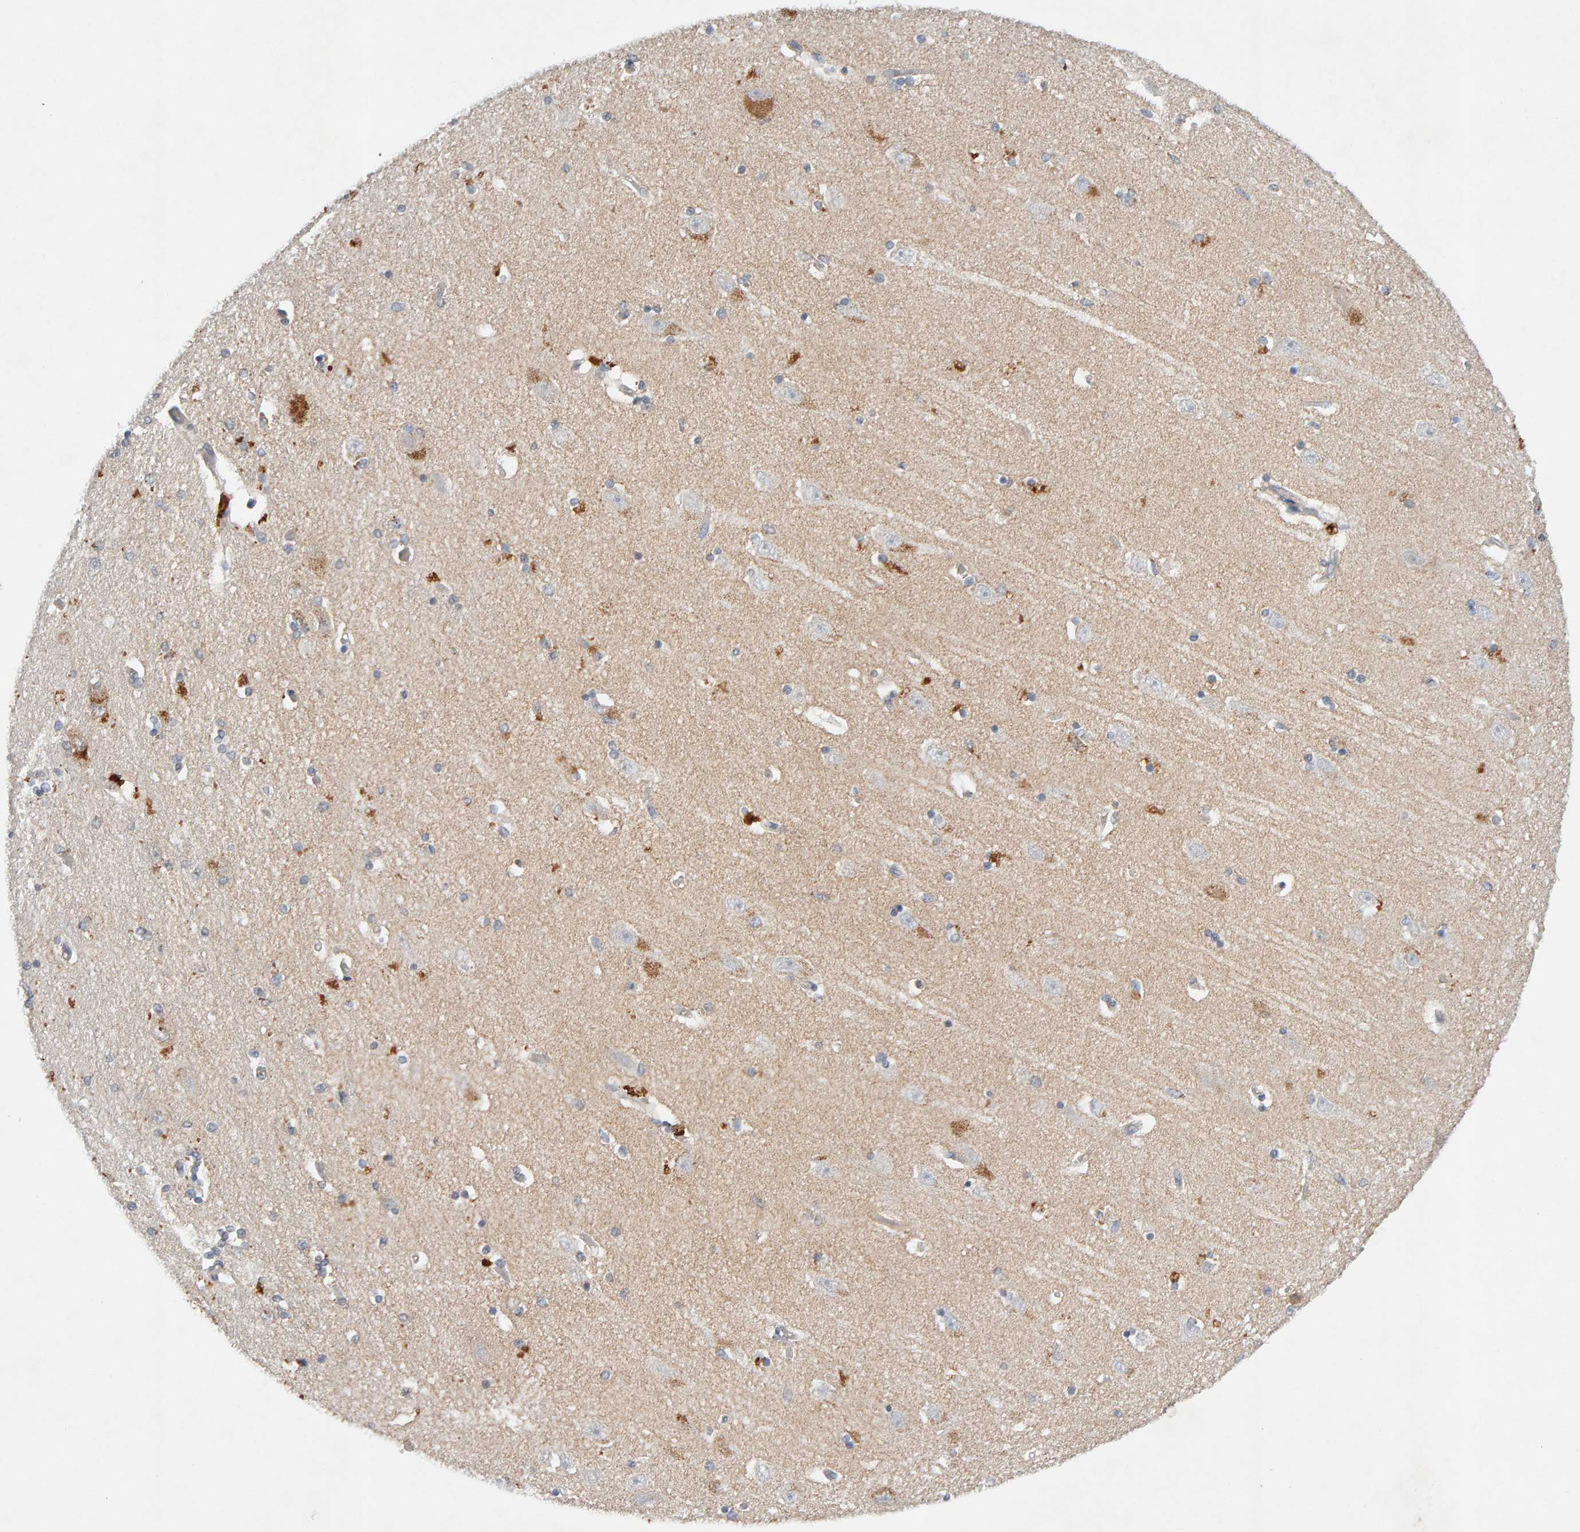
{"staining": {"intensity": "moderate", "quantity": "<25%", "location": "cytoplasmic/membranous"}, "tissue": "hippocampus", "cell_type": "Glial cells", "image_type": "normal", "snomed": [{"axis": "morphology", "description": "Normal tissue, NOS"}, {"axis": "topography", "description": "Hippocampus"}], "caption": "A brown stain labels moderate cytoplasmic/membranous staining of a protein in glial cells of unremarkable hippocampus. Nuclei are stained in blue.", "gene": "PTPRM", "patient": {"sex": "female", "age": 54}}